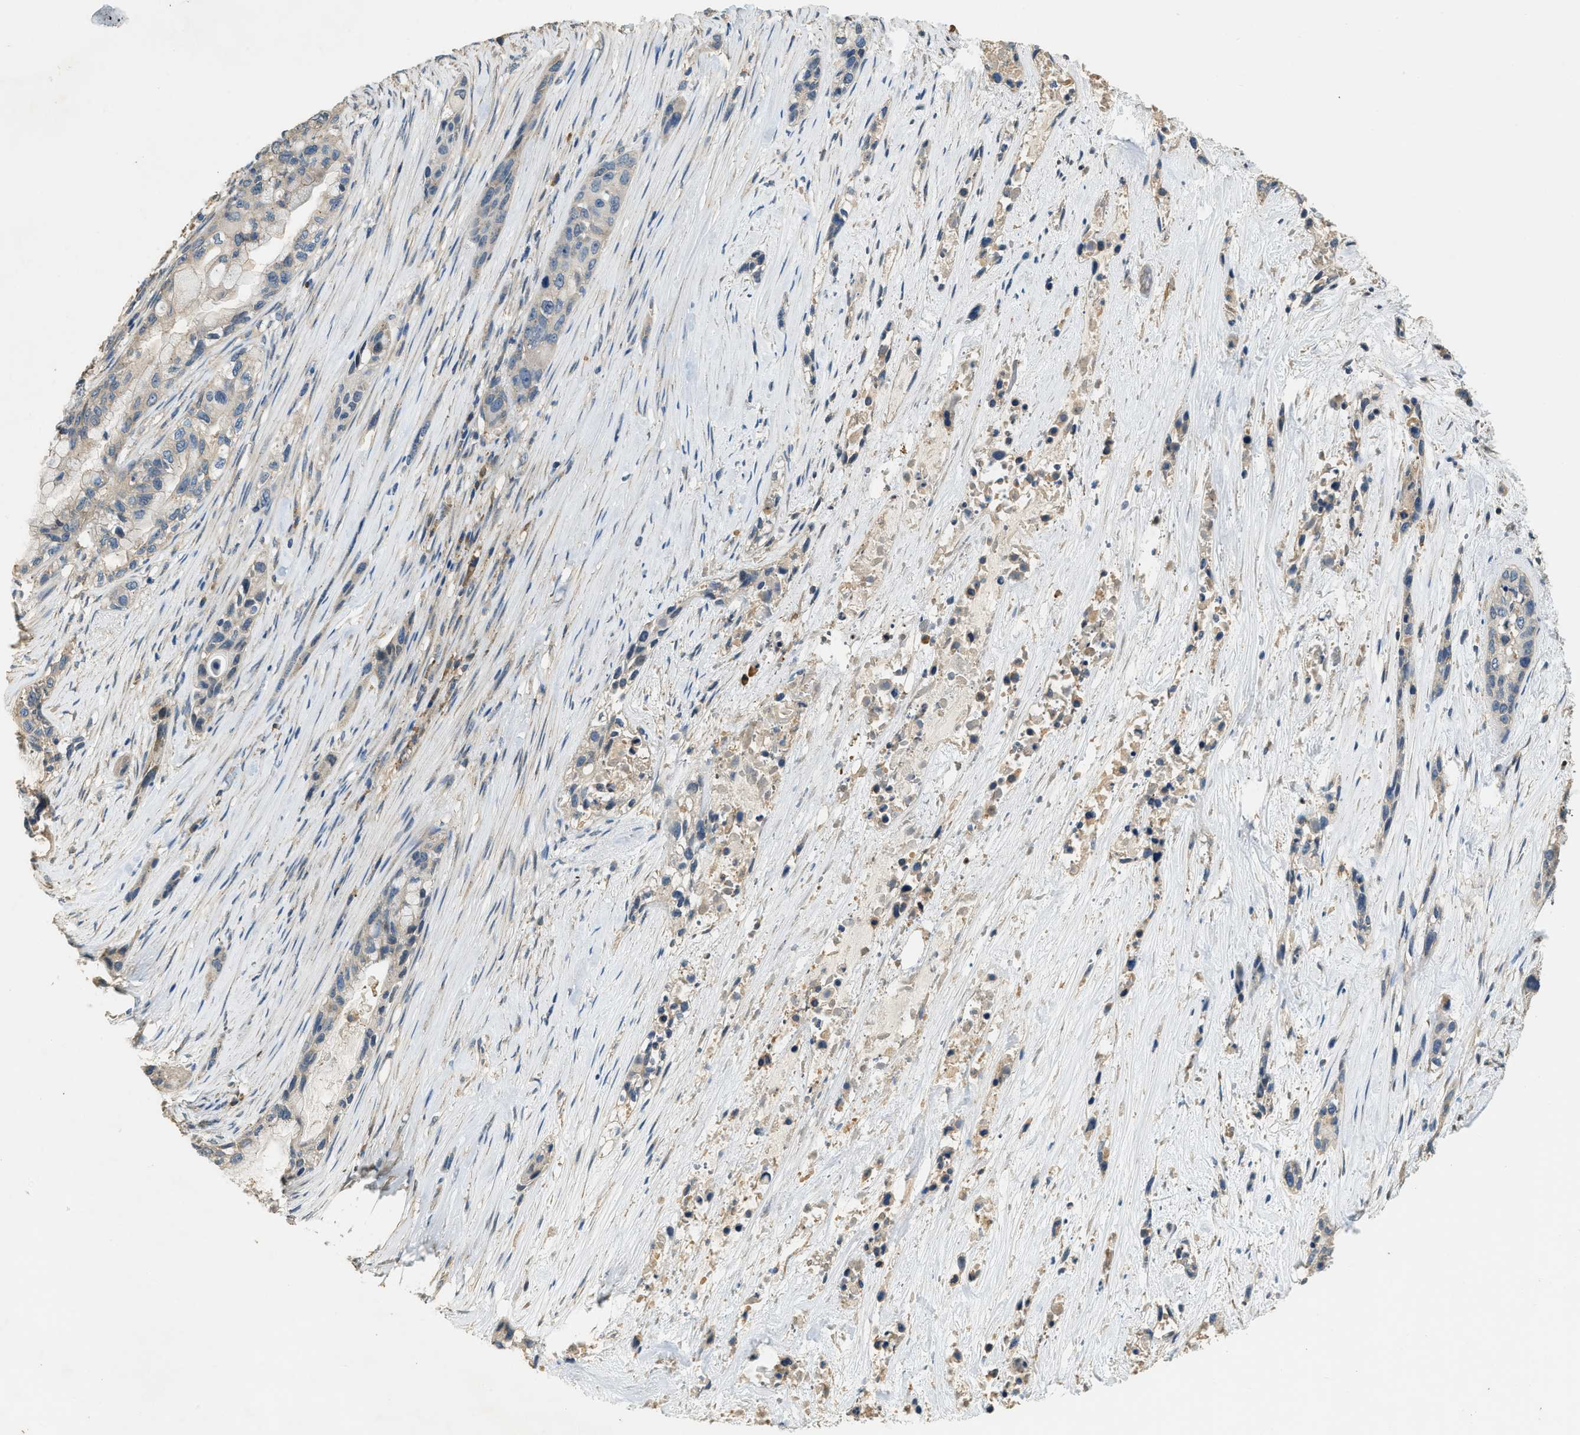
{"staining": {"intensity": "weak", "quantity": "<25%", "location": "cytoplasmic/membranous"}, "tissue": "pancreatic cancer", "cell_type": "Tumor cells", "image_type": "cancer", "snomed": [{"axis": "morphology", "description": "Adenocarcinoma, NOS"}, {"axis": "topography", "description": "Pancreas"}], "caption": "Immunohistochemistry (IHC) of human pancreatic cancer shows no expression in tumor cells.", "gene": "CFLAR", "patient": {"sex": "male", "age": 53}}